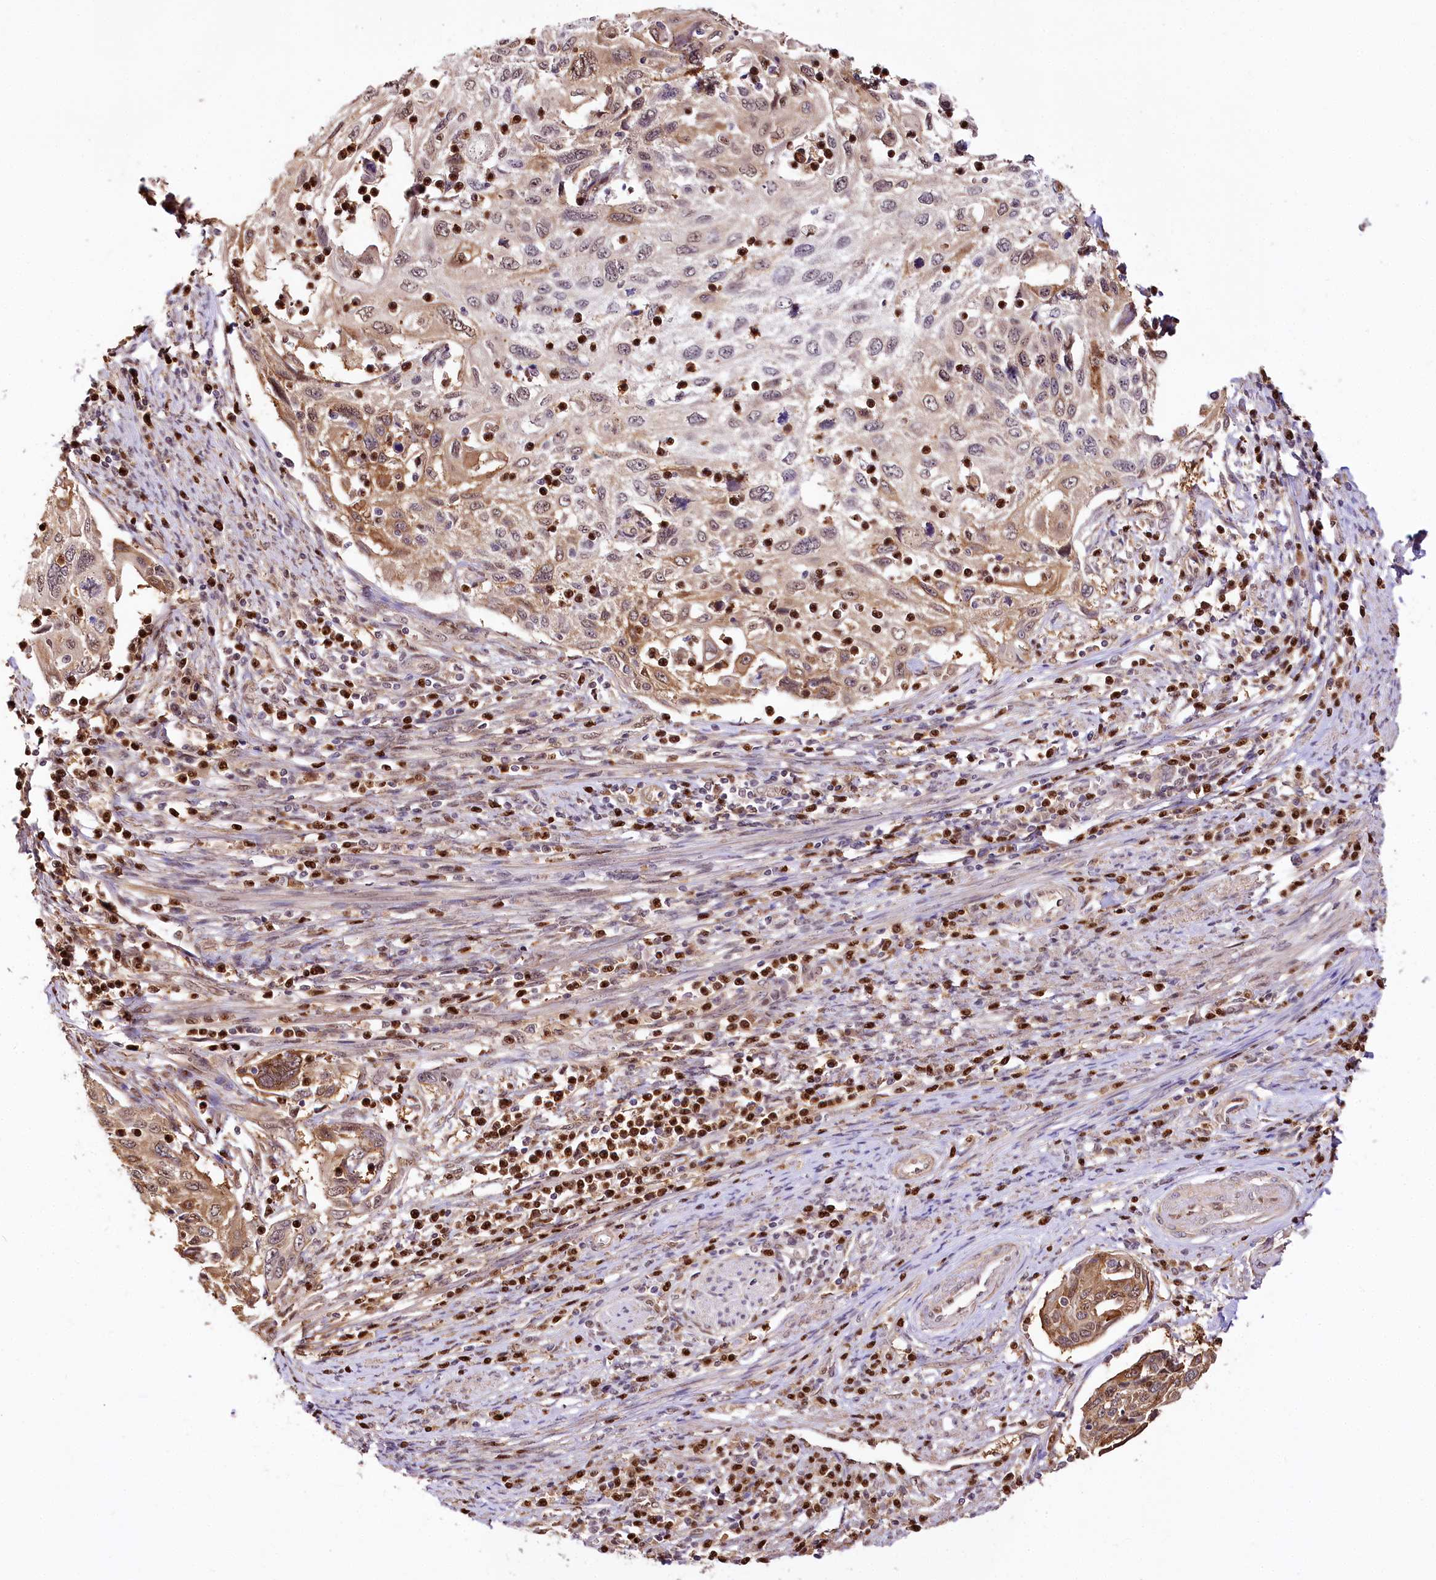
{"staining": {"intensity": "moderate", "quantity": "<25%", "location": "cytoplasmic/membranous"}, "tissue": "cervical cancer", "cell_type": "Tumor cells", "image_type": "cancer", "snomed": [{"axis": "morphology", "description": "Squamous cell carcinoma, NOS"}, {"axis": "topography", "description": "Cervix"}], "caption": "Moderate cytoplasmic/membranous expression for a protein is appreciated in about <25% of tumor cells of cervical squamous cell carcinoma using immunohistochemistry.", "gene": "GNL3L", "patient": {"sex": "female", "age": 70}}